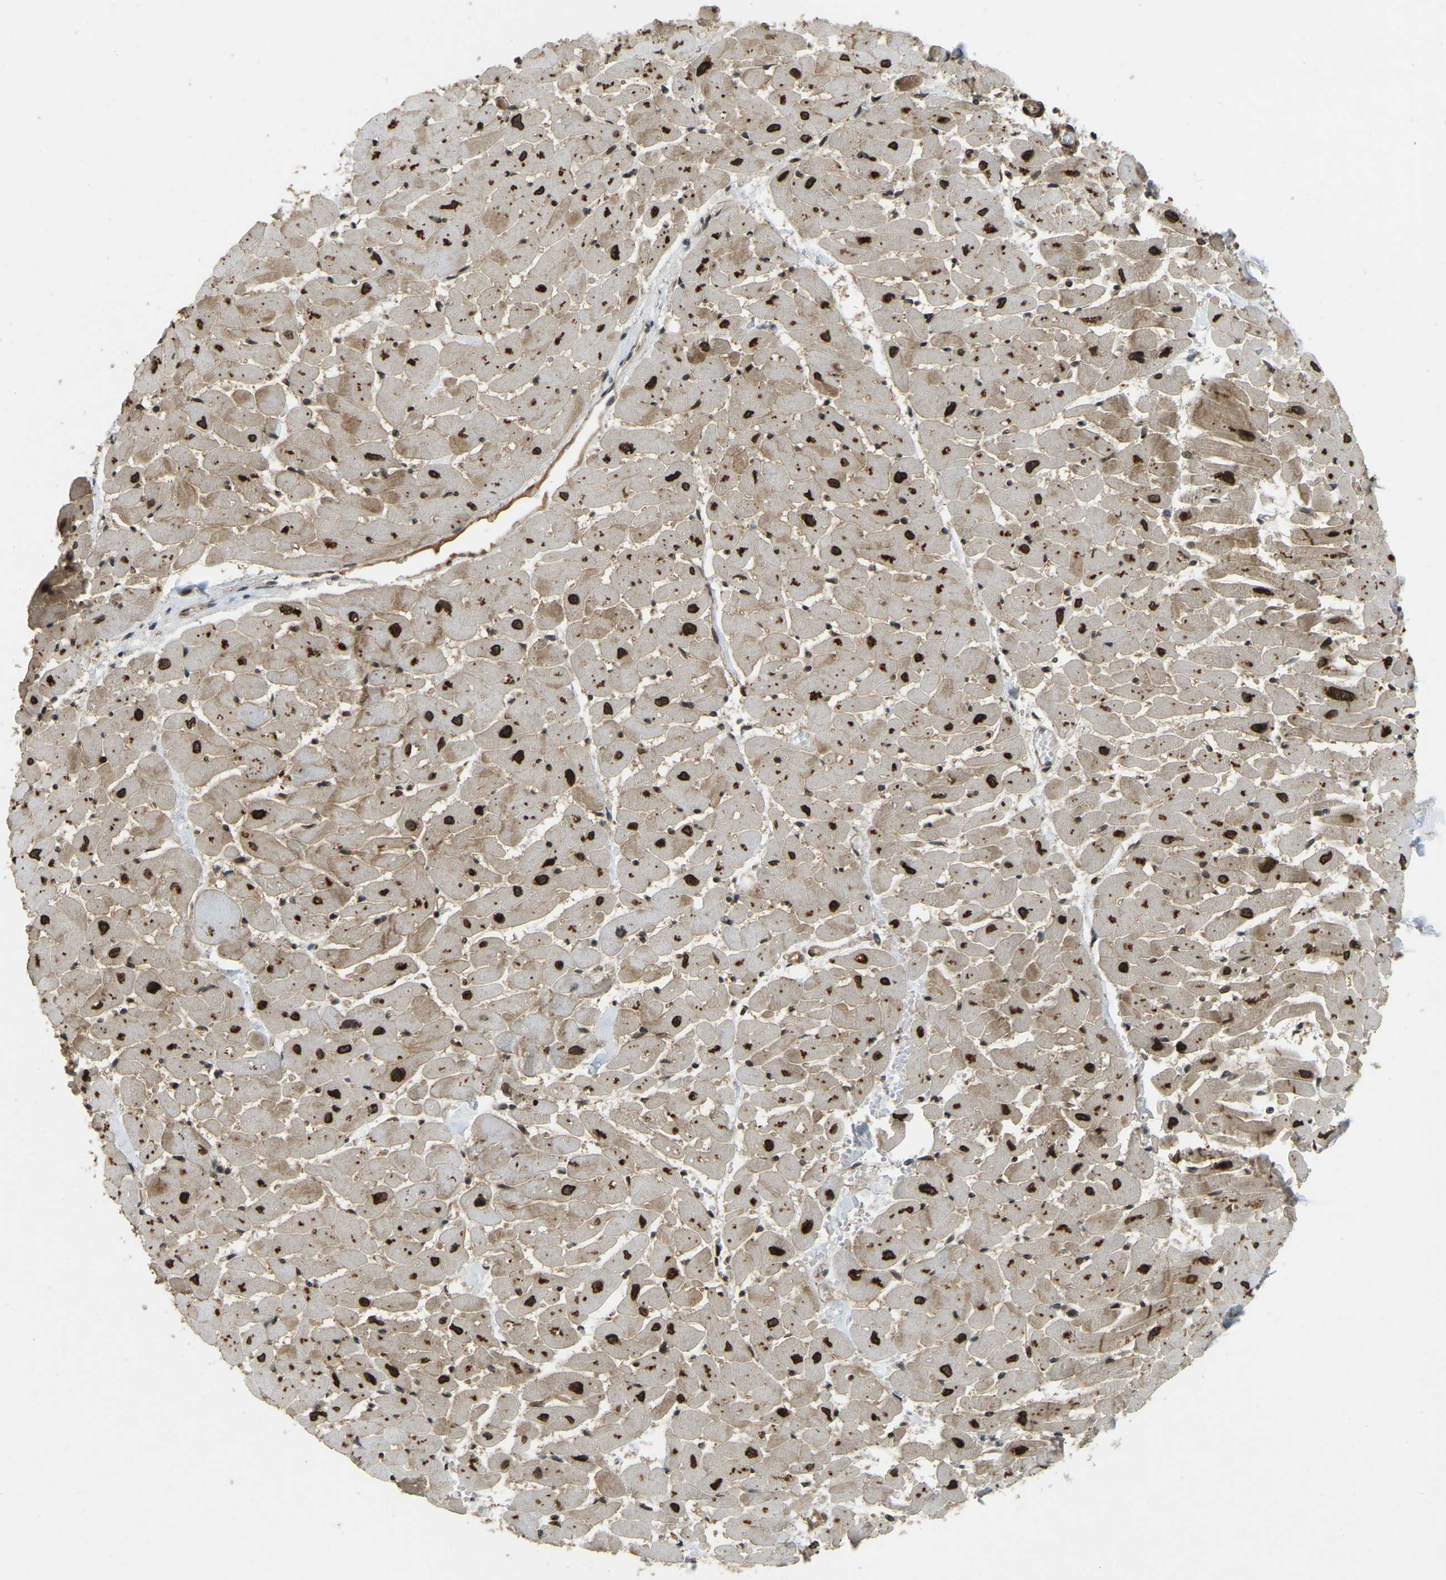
{"staining": {"intensity": "strong", "quantity": ">75%", "location": "cytoplasmic/membranous,nuclear"}, "tissue": "heart muscle", "cell_type": "Cardiomyocytes", "image_type": "normal", "snomed": [{"axis": "morphology", "description": "Normal tissue, NOS"}, {"axis": "topography", "description": "Heart"}], "caption": "Benign heart muscle reveals strong cytoplasmic/membranous,nuclear positivity in about >75% of cardiomyocytes, visualized by immunohistochemistry.", "gene": "SYNE1", "patient": {"sex": "female", "age": 19}}